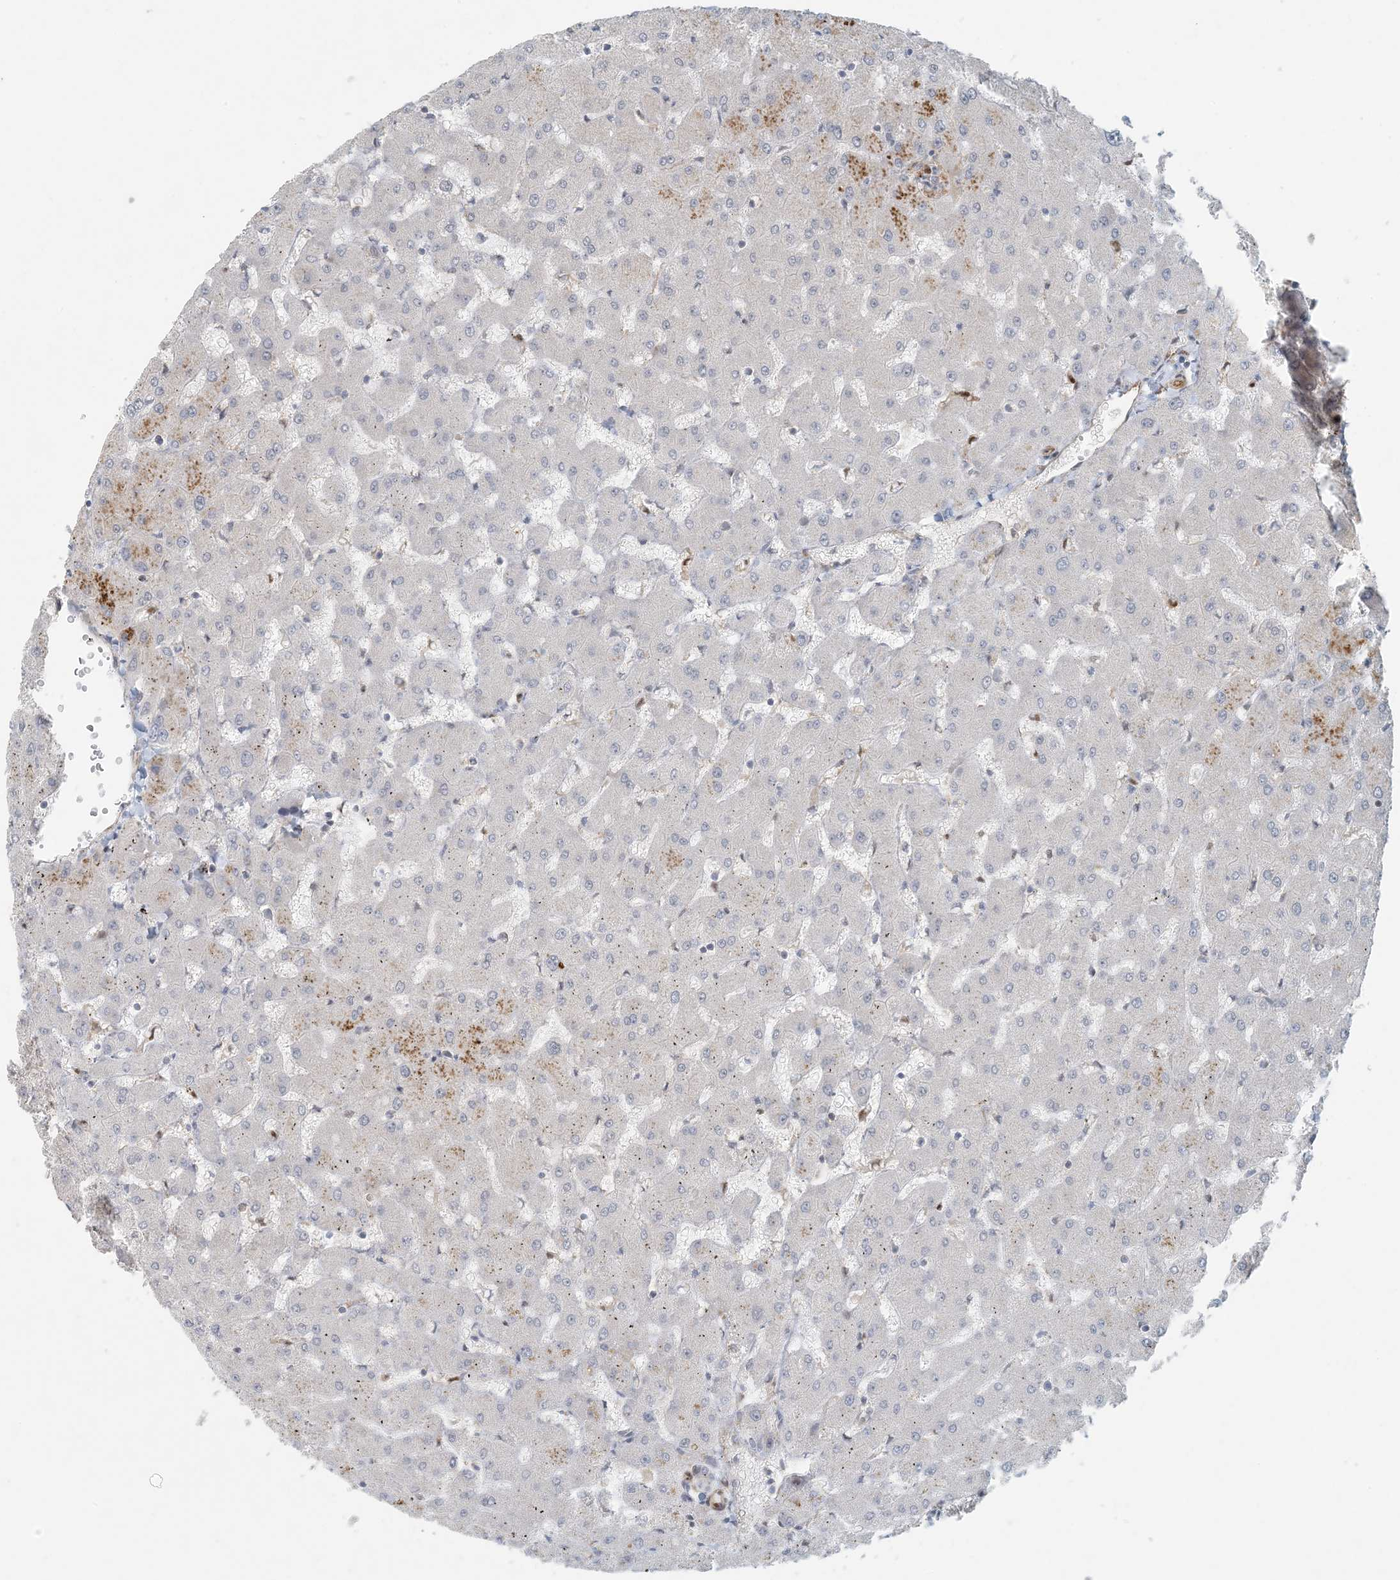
{"staining": {"intensity": "weak", "quantity": "25%-75%", "location": "cytoplasmic/membranous"}, "tissue": "liver", "cell_type": "Cholangiocytes", "image_type": "normal", "snomed": [{"axis": "morphology", "description": "Normal tissue, NOS"}, {"axis": "topography", "description": "Liver"}], "caption": "Immunohistochemistry histopathology image of normal liver: liver stained using immunohistochemistry (IHC) shows low levels of weak protein expression localized specifically in the cytoplasmic/membranous of cholangiocytes, appearing as a cytoplasmic/membranous brown color.", "gene": "BCORL1", "patient": {"sex": "female", "age": 63}}